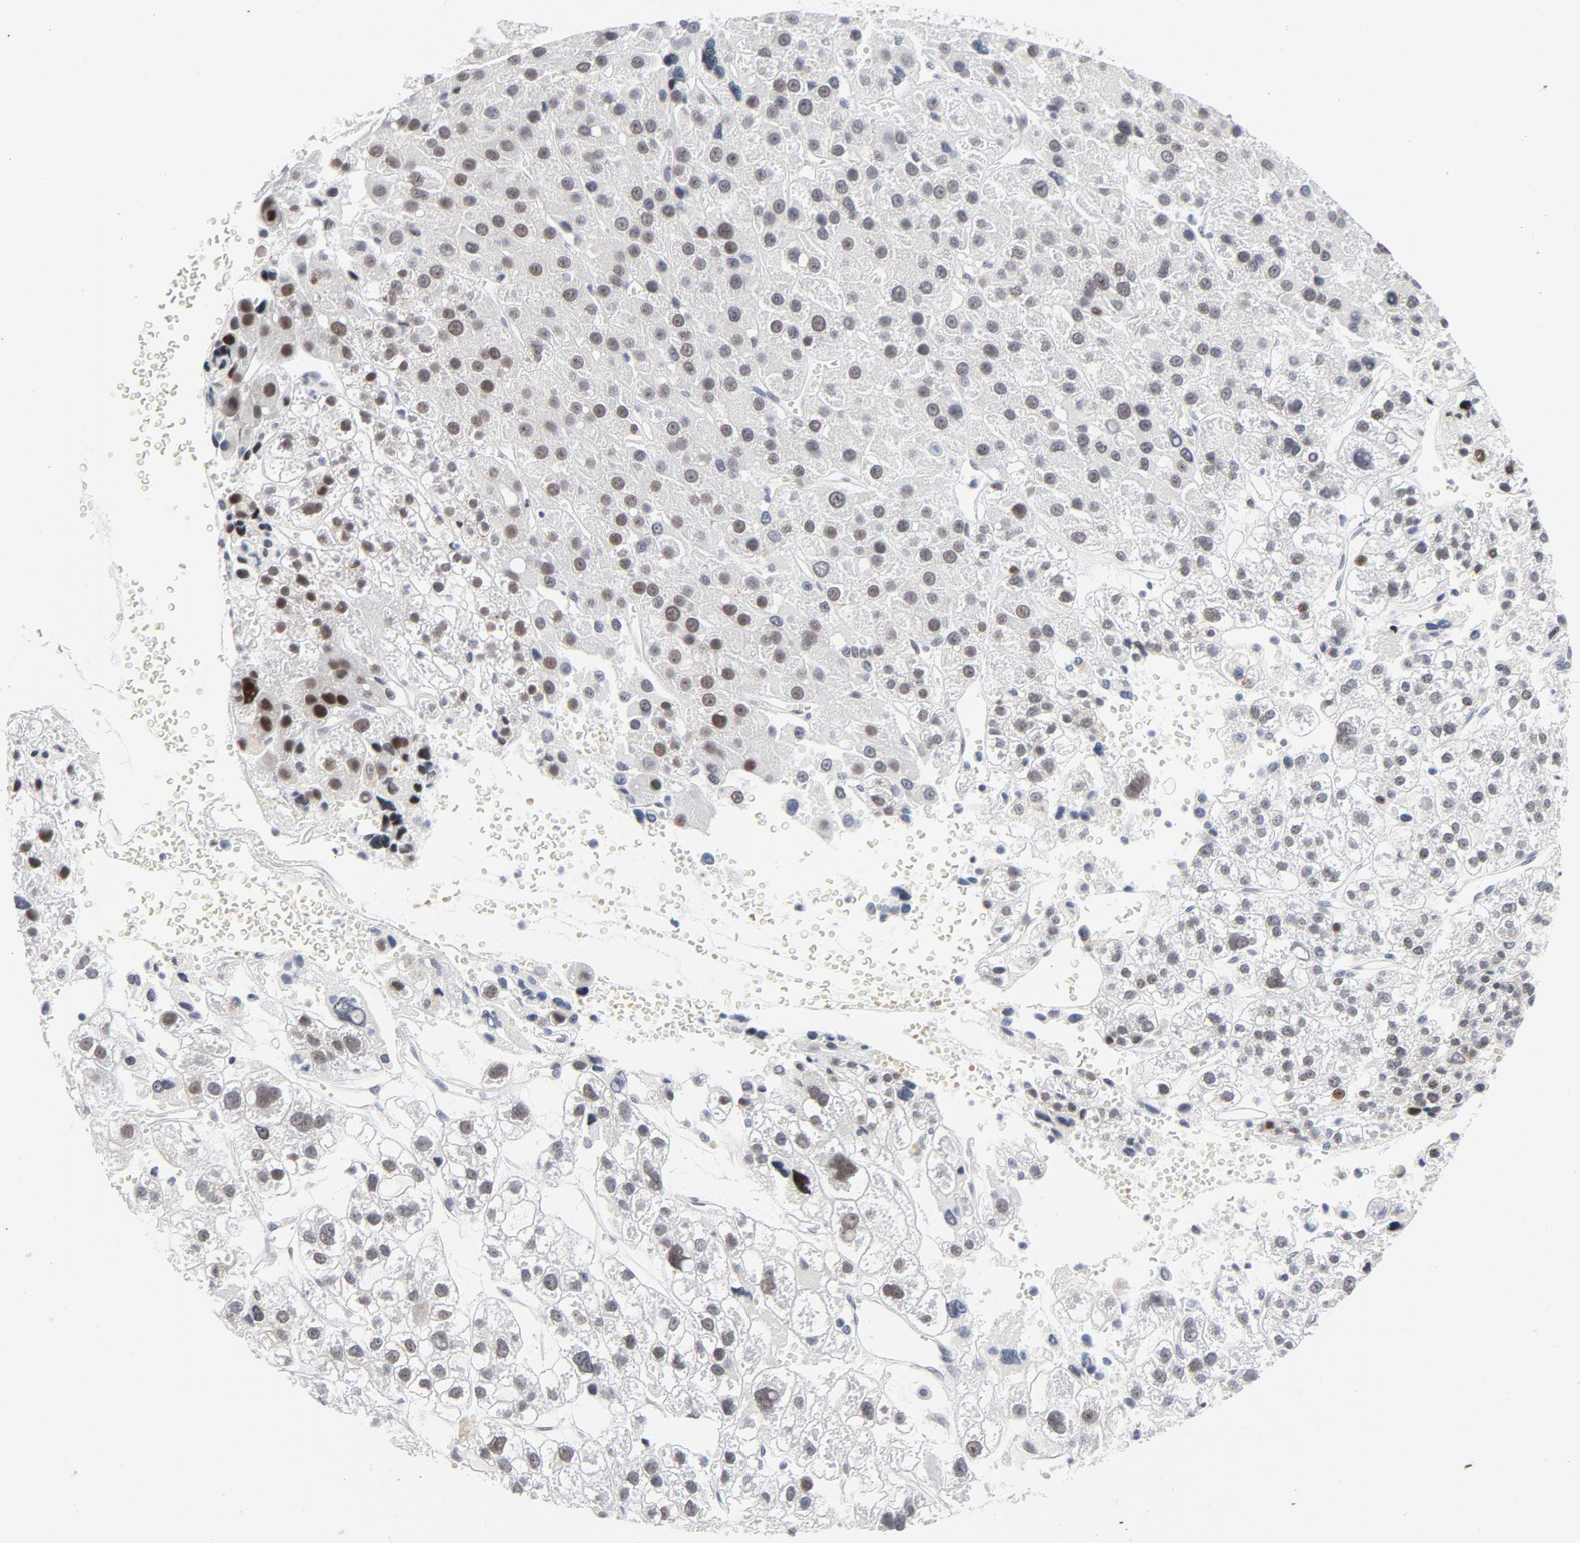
{"staining": {"intensity": "weak", "quantity": "25%-75%", "location": "nuclear"}, "tissue": "liver cancer", "cell_type": "Tumor cells", "image_type": "cancer", "snomed": [{"axis": "morphology", "description": "Carcinoma, Hepatocellular, NOS"}, {"axis": "topography", "description": "Liver"}], "caption": "Protein staining by IHC shows weak nuclear positivity in about 25%-75% of tumor cells in liver cancer. The staining is performed using DAB brown chromogen to label protein expression. The nuclei are counter-stained blue using hematoxylin.", "gene": "NFIC", "patient": {"sex": "female", "age": 85}}